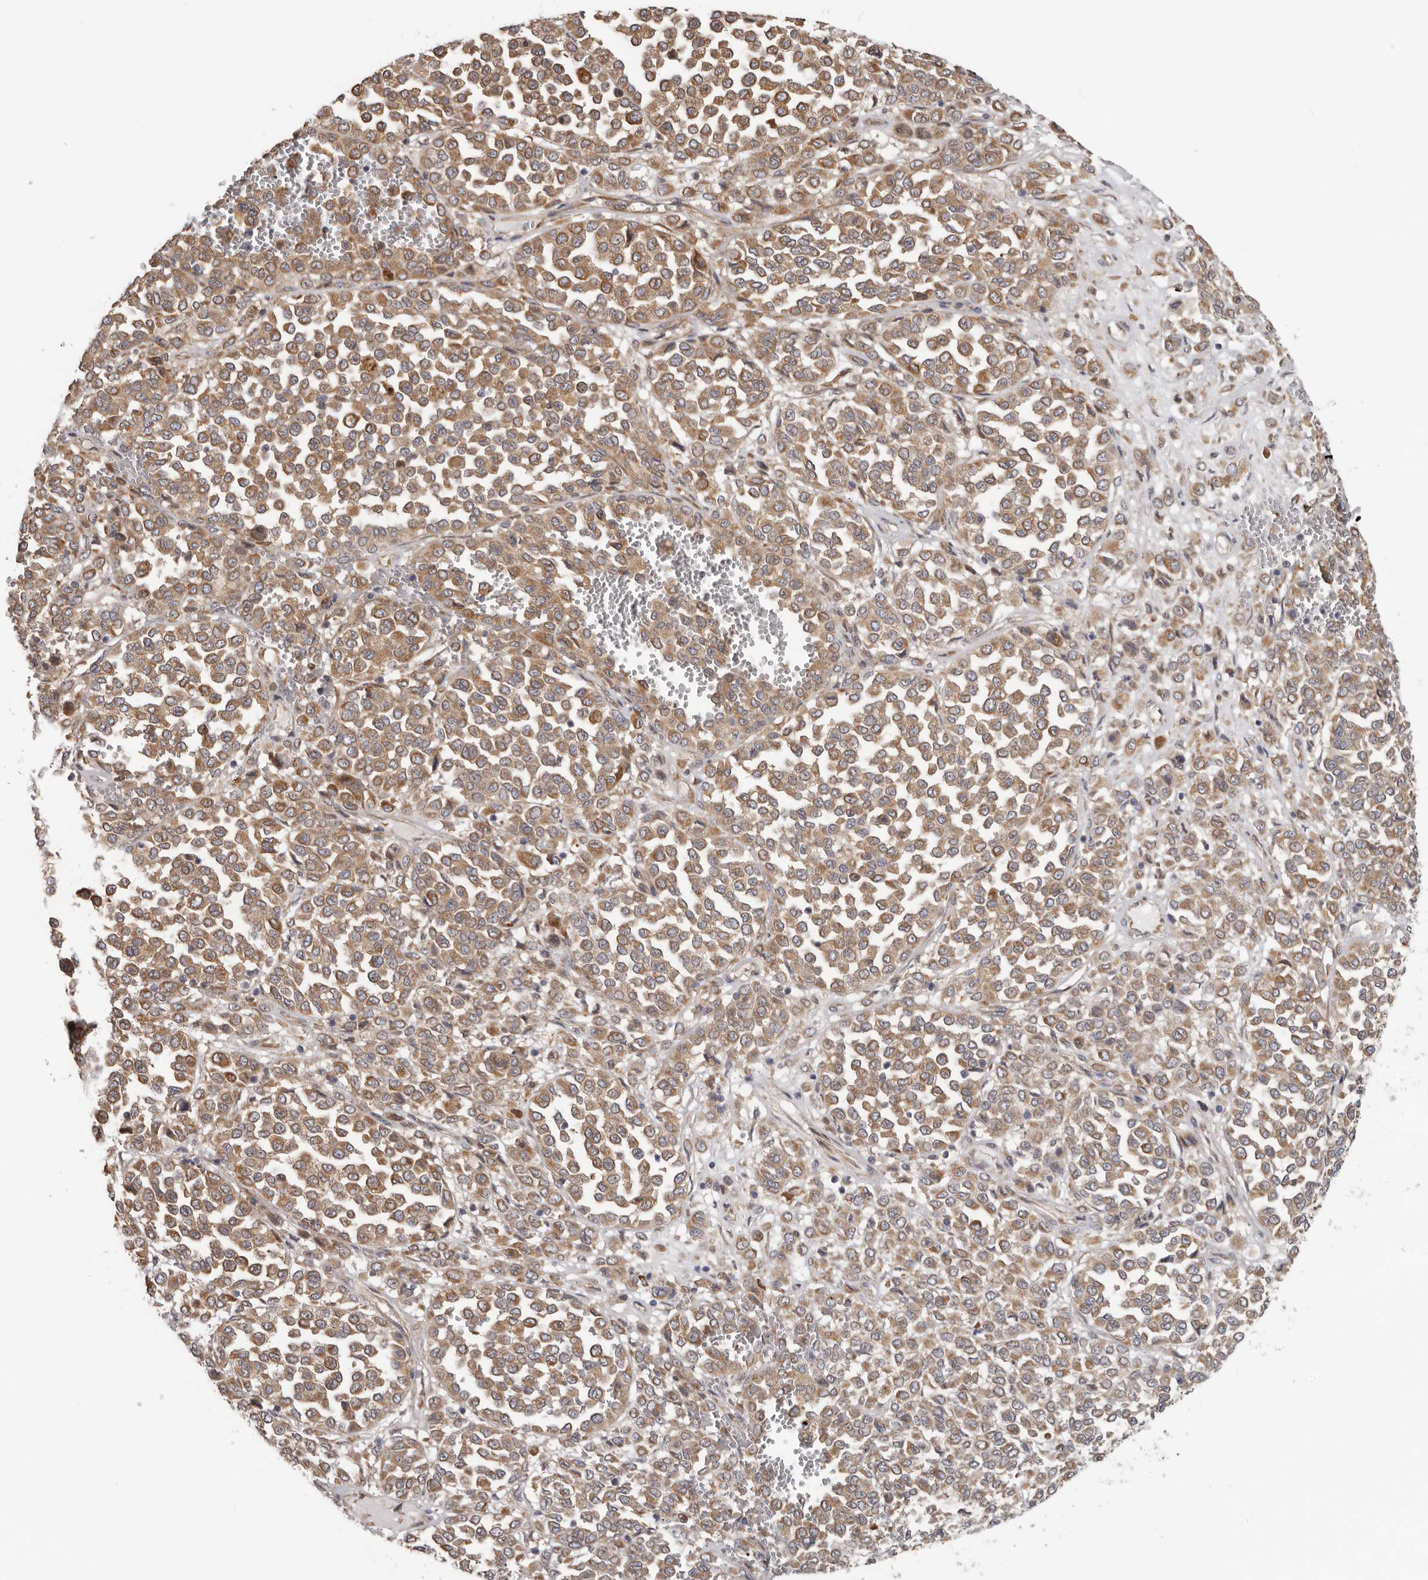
{"staining": {"intensity": "moderate", "quantity": ">75%", "location": "cytoplasmic/membranous"}, "tissue": "melanoma", "cell_type": "Tumor cells", "image_type": "cancer", "snomed": [{"axis": "morphology", "description": "Malignant melanoma, Metastatic site"}, {"axis": "topography", "description": "Pancreas"}], "caption": "Brown immunohistochemical staining in malignant melanoma (metastatic site) demonstrates moderate cytoplasmic/membranous positivity in about >75% of tumor cells.", "gene": "HINT3", "patient": {"sex": "female", "age": 30}}